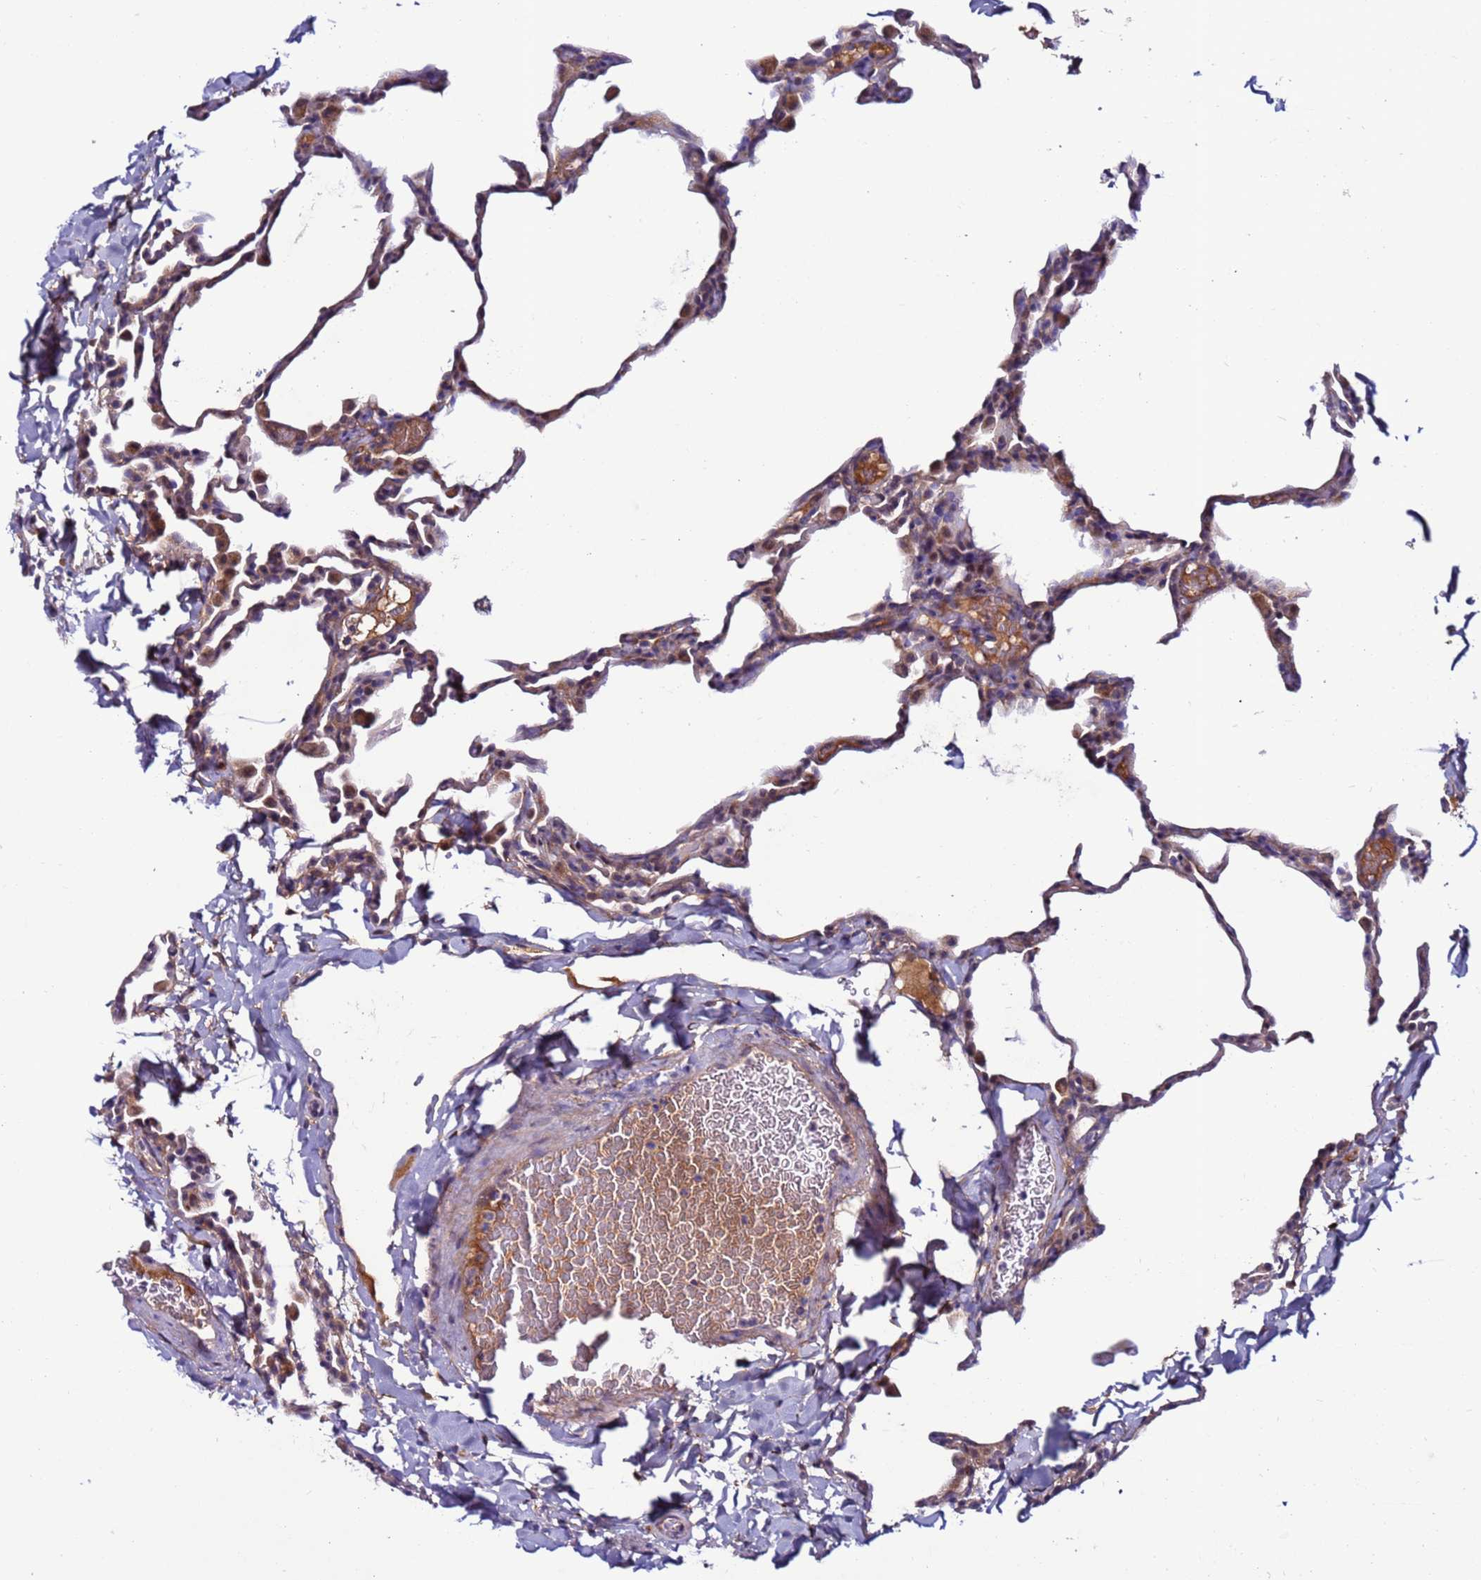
{"staining": {"intensity": "weak", "quantity": "25%-75%", "location": "cytoplasmic/membranous"}, "tissue": "lung", "cell_type": "Alveolar cells", "image_type": "normal", "snomed": [{"axis": "morphology", "description": "Normal tissue, NOS"}, {"axis": "topography", "description": "Lung"}], "caption": "Lung stained with a brown dye shows weak cytoplasmic/membranous positive positivity in about 25%-75% of alveolar cells.", "gene": "C8G", "patient": {"sex": "male", "age": 20}}